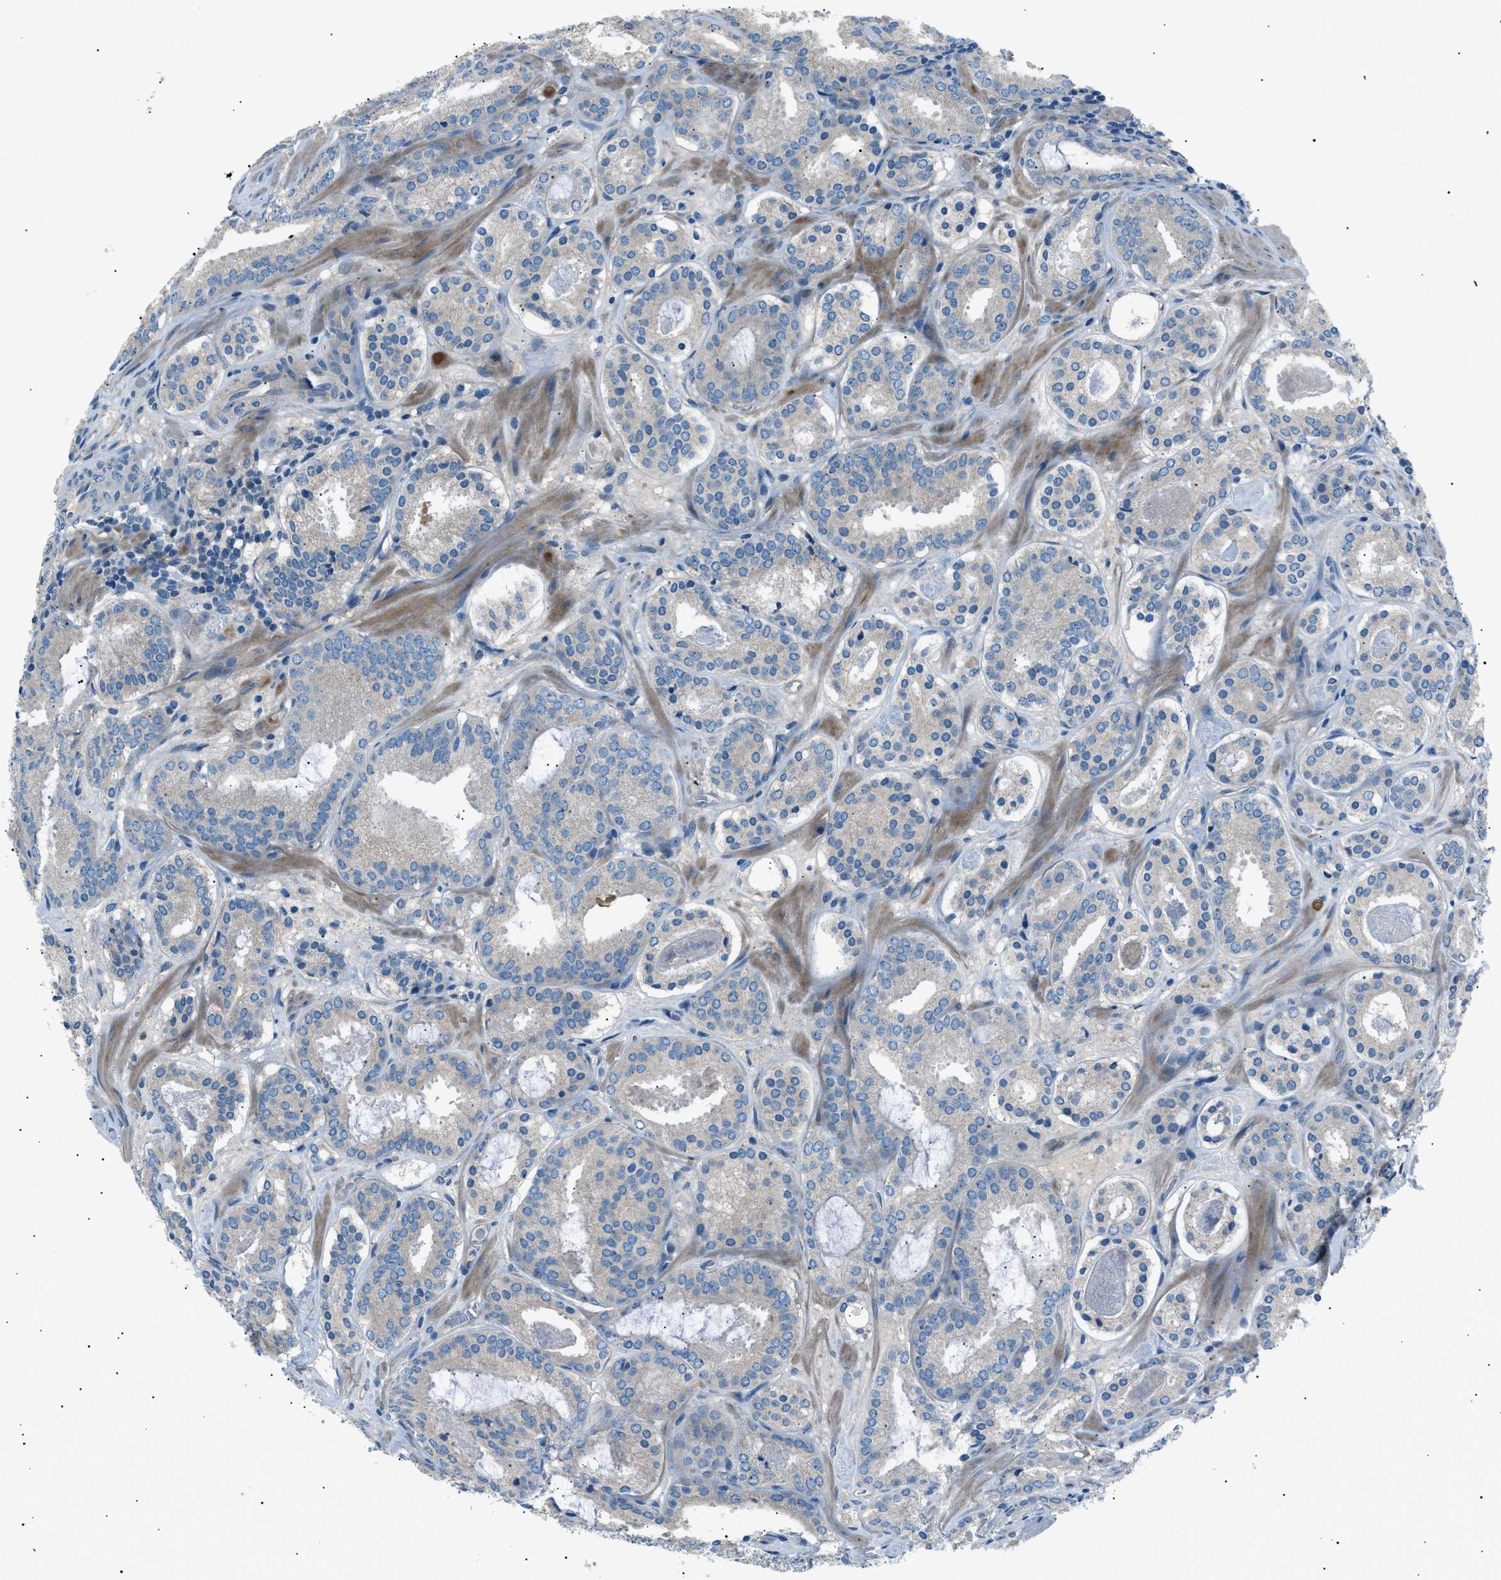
{"staining": {"intensity": "negative", "quantity": "none", "location": "none"}, "tissue": "prostate cancer", "cell_type": "Tumor cells", "image_type": "cancer", "snomed": [{"axis": "morphology", "description": "Adenocarcinoma, Low grade"}, {"axis": "topography", "description": "Prostate"}], "caption": "Prostate cancer (adenocarcinoma (low-grade)) was stained to show a protein in brown. There is no significant positivity in tumor cells. The staining was performed using DAB (3,3'-diaminobenzidine) to visualize the protein expression in brown, while the nuclei were stained in blue with hematoxylin (Magnification: 20x).", "gene": "LRRC37B", "patient": {"sex": "male", "age": 69}}